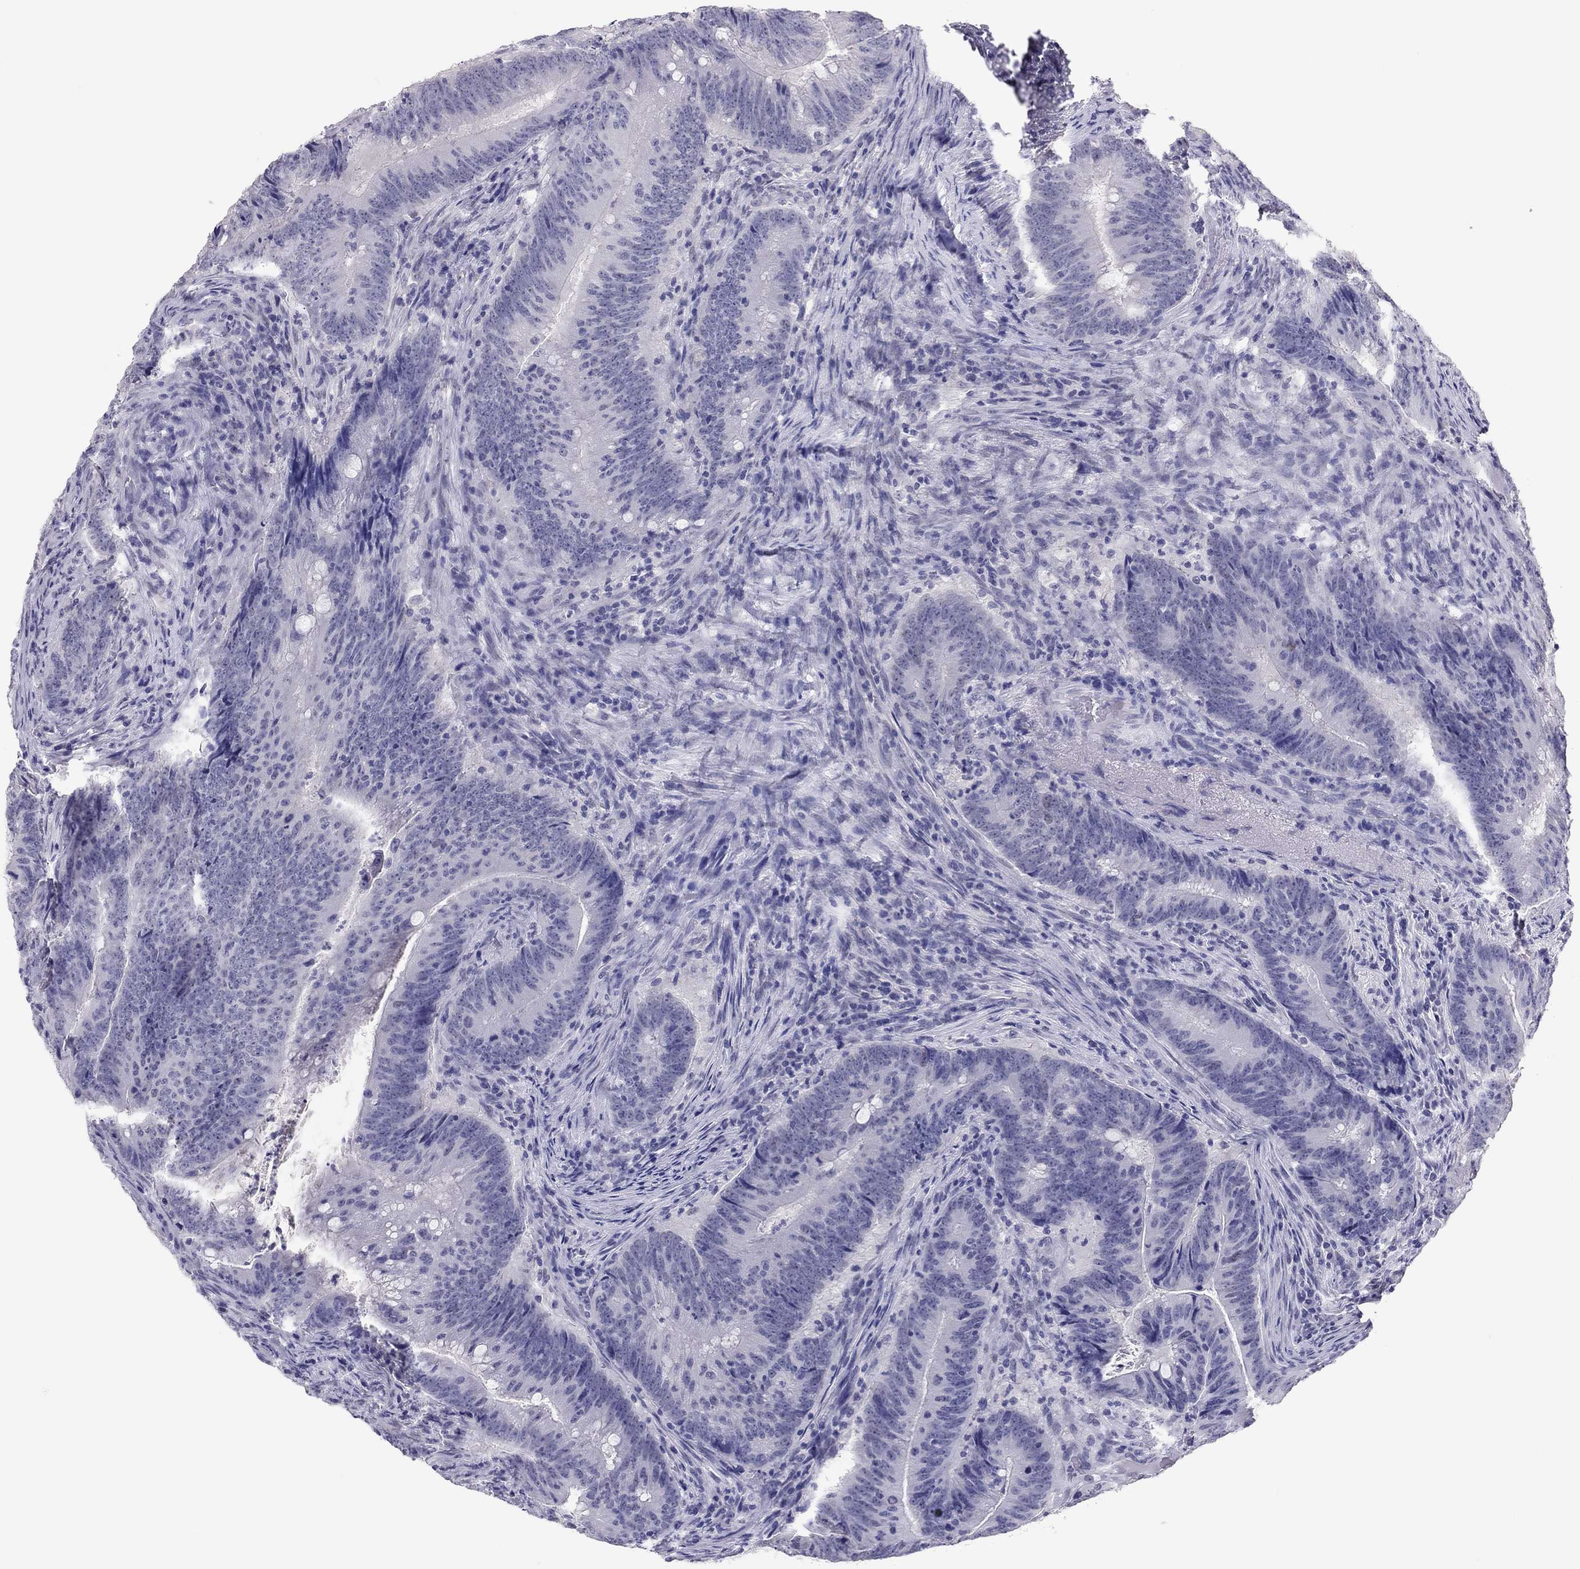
{"staining": {"intensity": "negative", "quantity": "none", "location": "none"}, "tissue": "colorectal cancer", "cell_type": "Tumor cells", "image_type": "cancer", "snomed": [{"axis": "morphology", "description": "Adenocarcinoma, NOS"}, {"axis": "topography", "description": "Colon"}], "caption": "Colorectal cancer was stained to show a protein in brown. There is no significant expression in tumor cells.", "gene": "PHOX2A", "patient": {"sex": "female", "age": 87}}